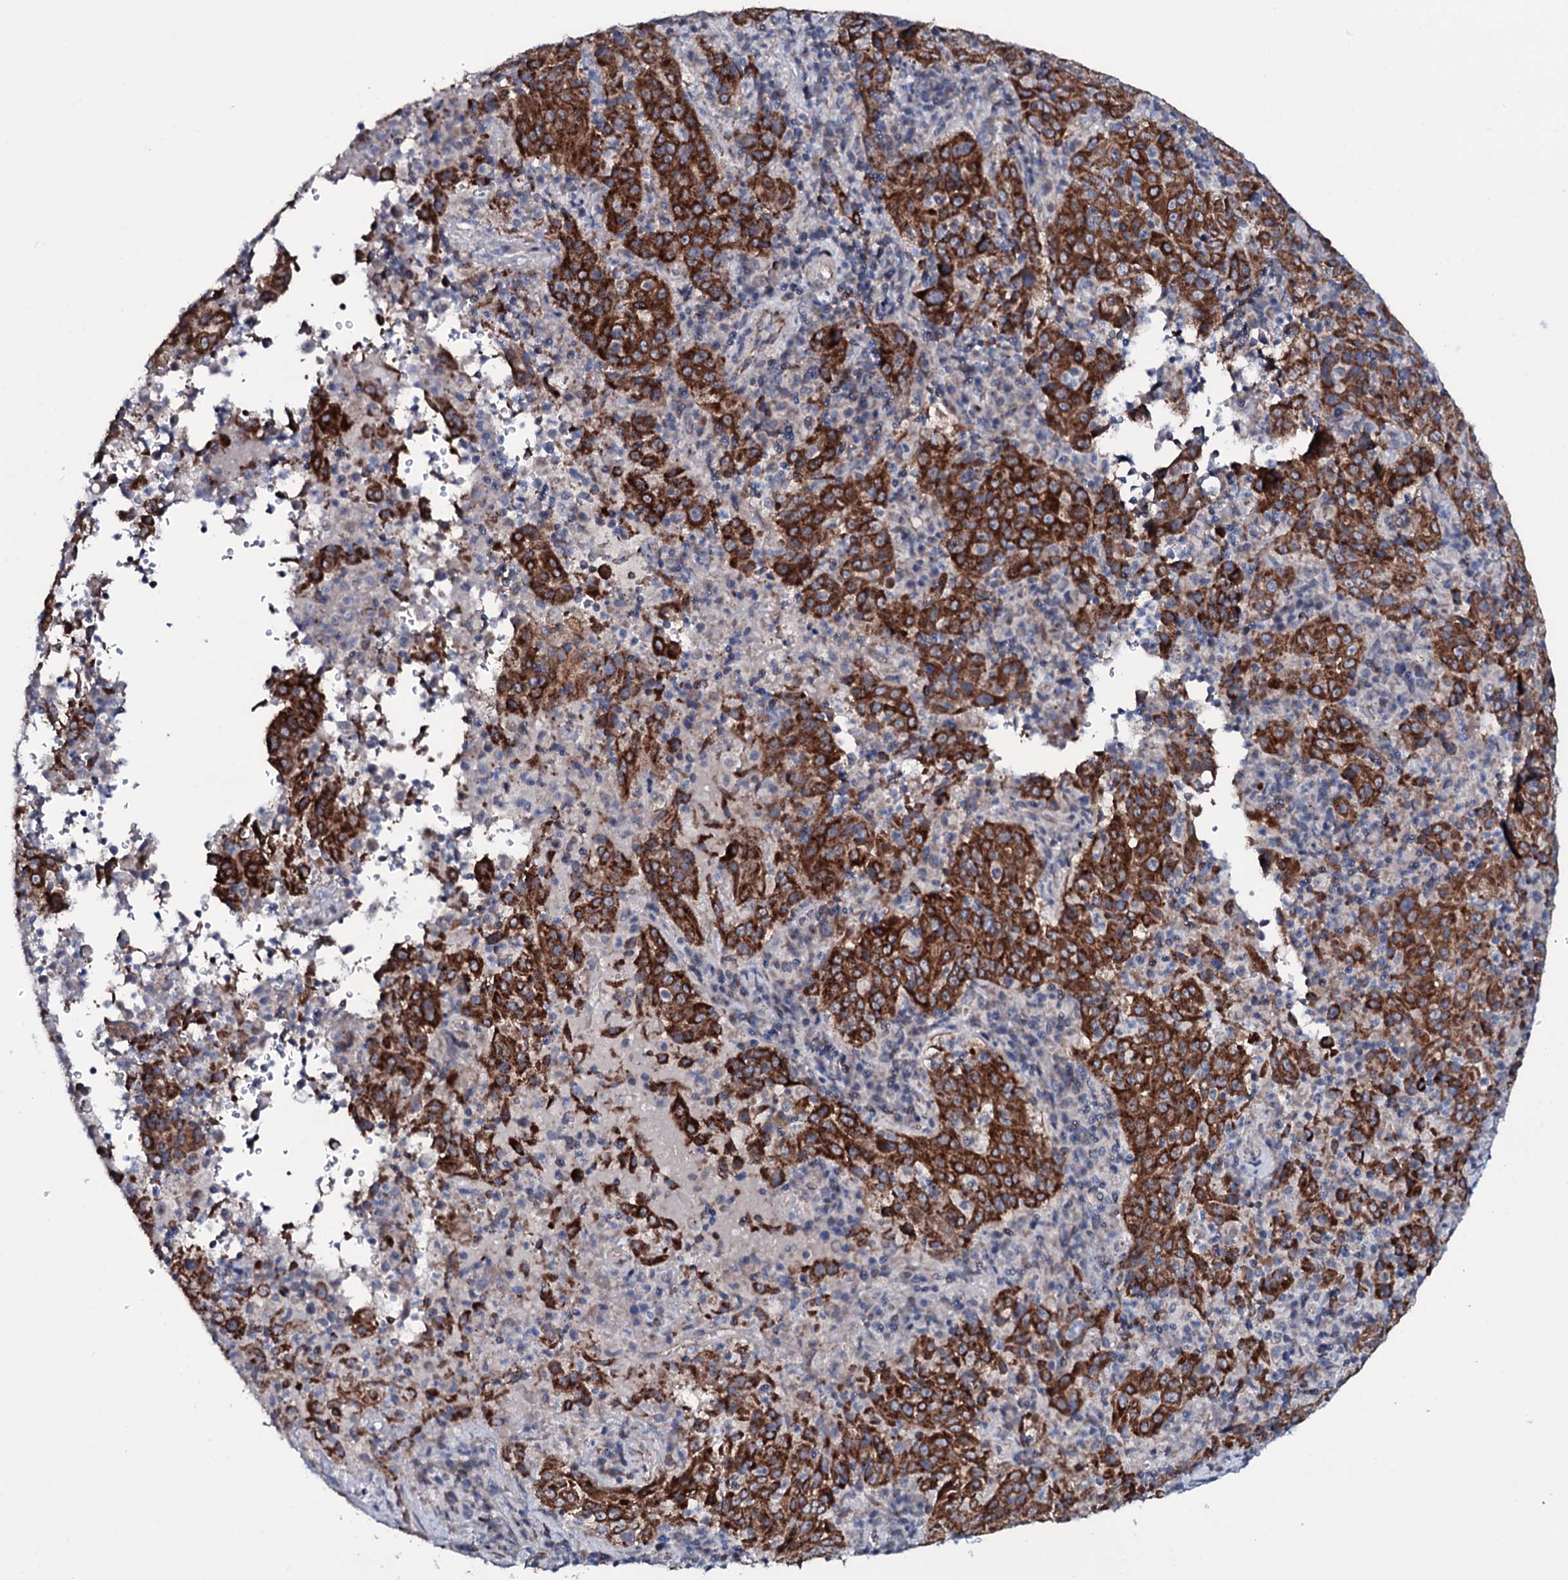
{"staining": {"intensity": "strong", "quantity": ">75%", "location": "cytoplasmic/membranous"}, "tissue": "pancreatic cancer", "cell_type": "Tumor cells", "image_type": "cancer", "snomed": [{"axis": "morphology", "description": "Adenocarcinoma, NOS"}, {"axis": "topography", "description": "Pancreas"}], "caption": "This histopathology image displays IHC staining of pancreatic cancer (adenocarcinoma), with high strong cytoplasmic/membranous expression in approximately >75% of tumor cells.", "gene": "WIPF3", "patient": {"sex": "male", "age": 63}}